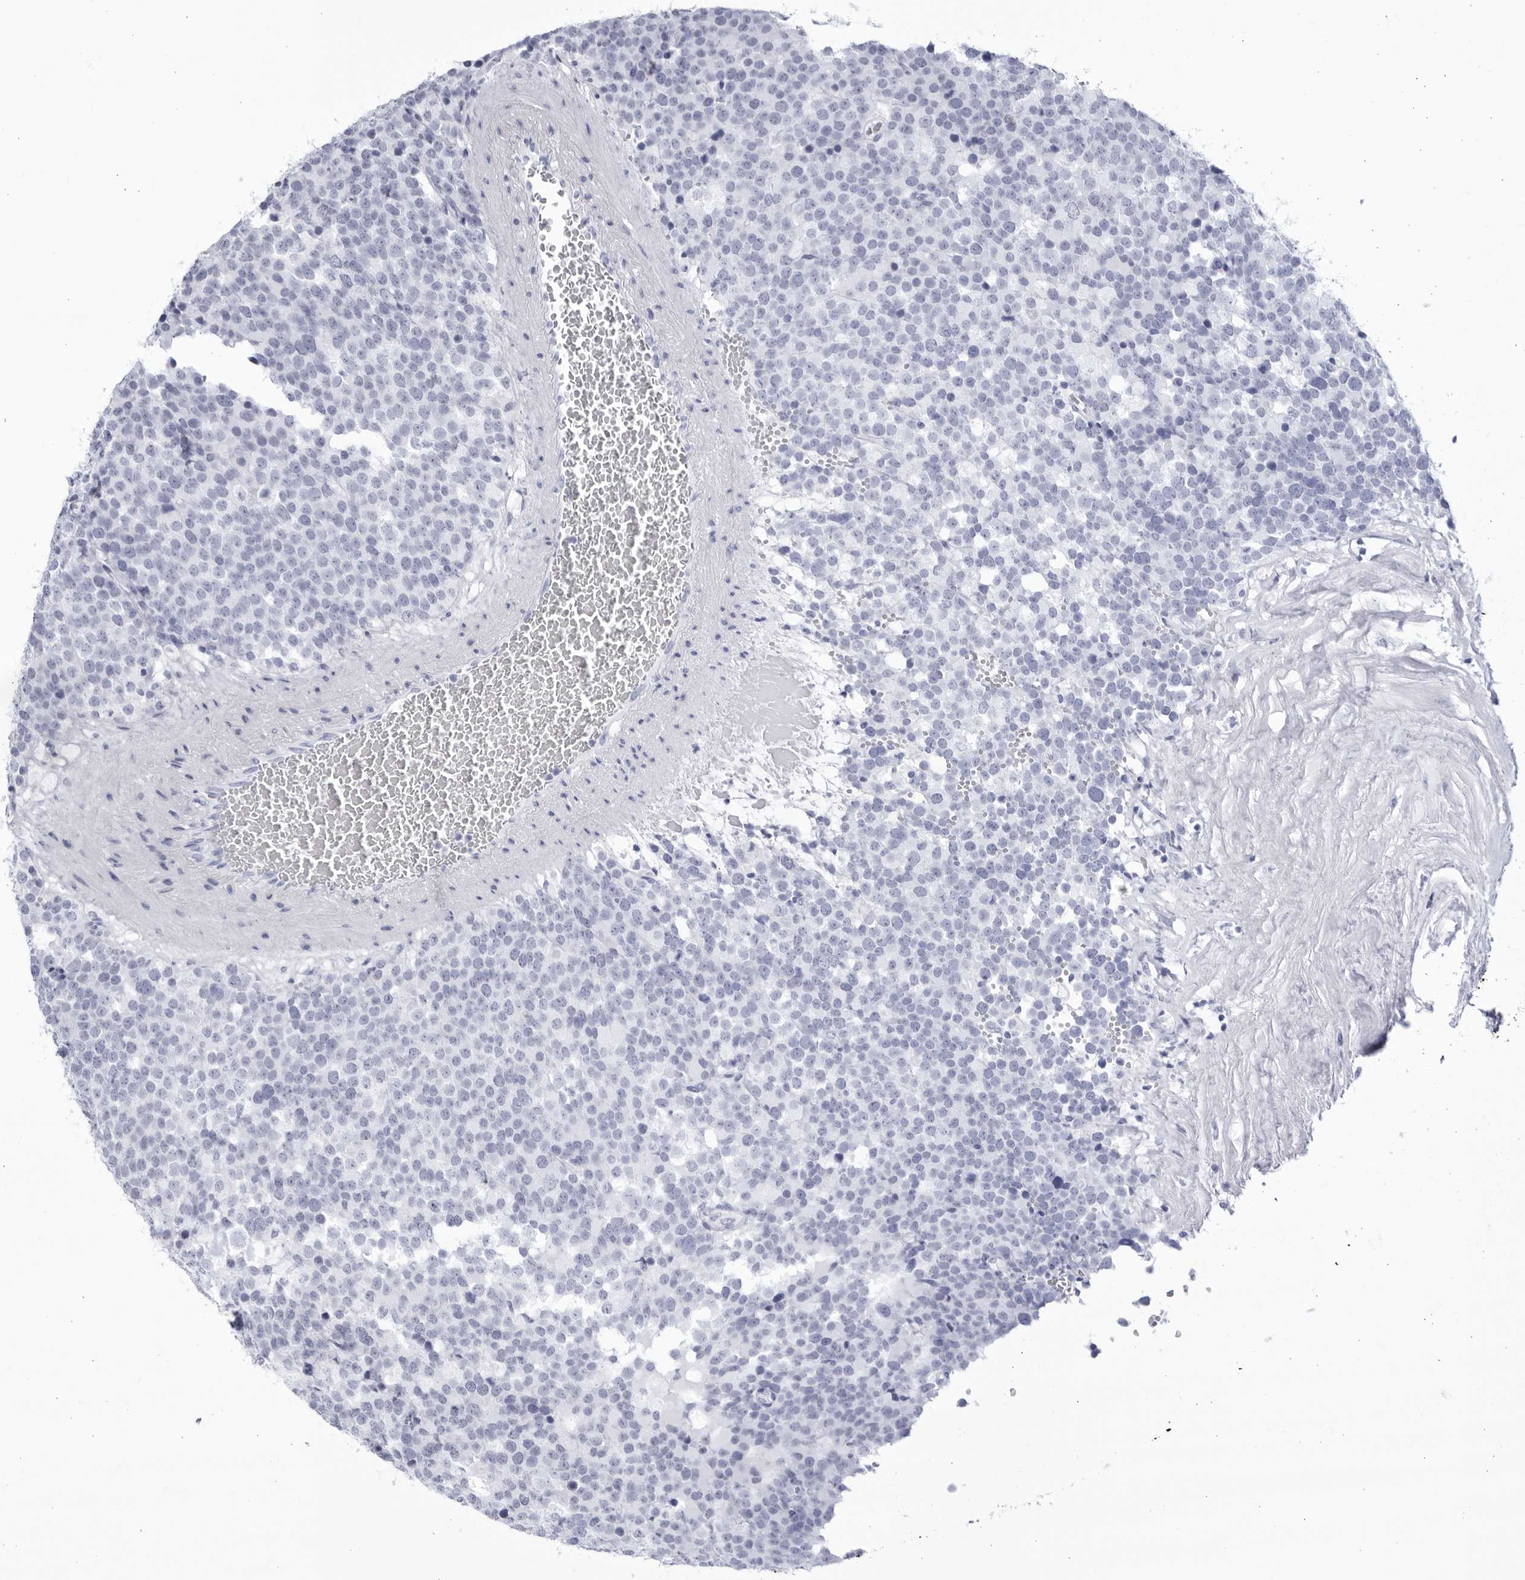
{"staining": {"intensity": "negative", "quantity": "none", "location": "none"}, "tissue": "testis cancer", "cell_type": "Tumor cells", "image_type": "cancer", "snomed": [{"axis": "morphology", "description": "Seminoma, NOS"}, {"axis": "topography", "description": "Testis"}], "caption": "Photomicrograph shows no protein staining in tumor cells of testis seminoma tissue. Nuclei are stained in blue.", "gene": "CCDC181", "patient": {"sex": "male", "age": 71}}